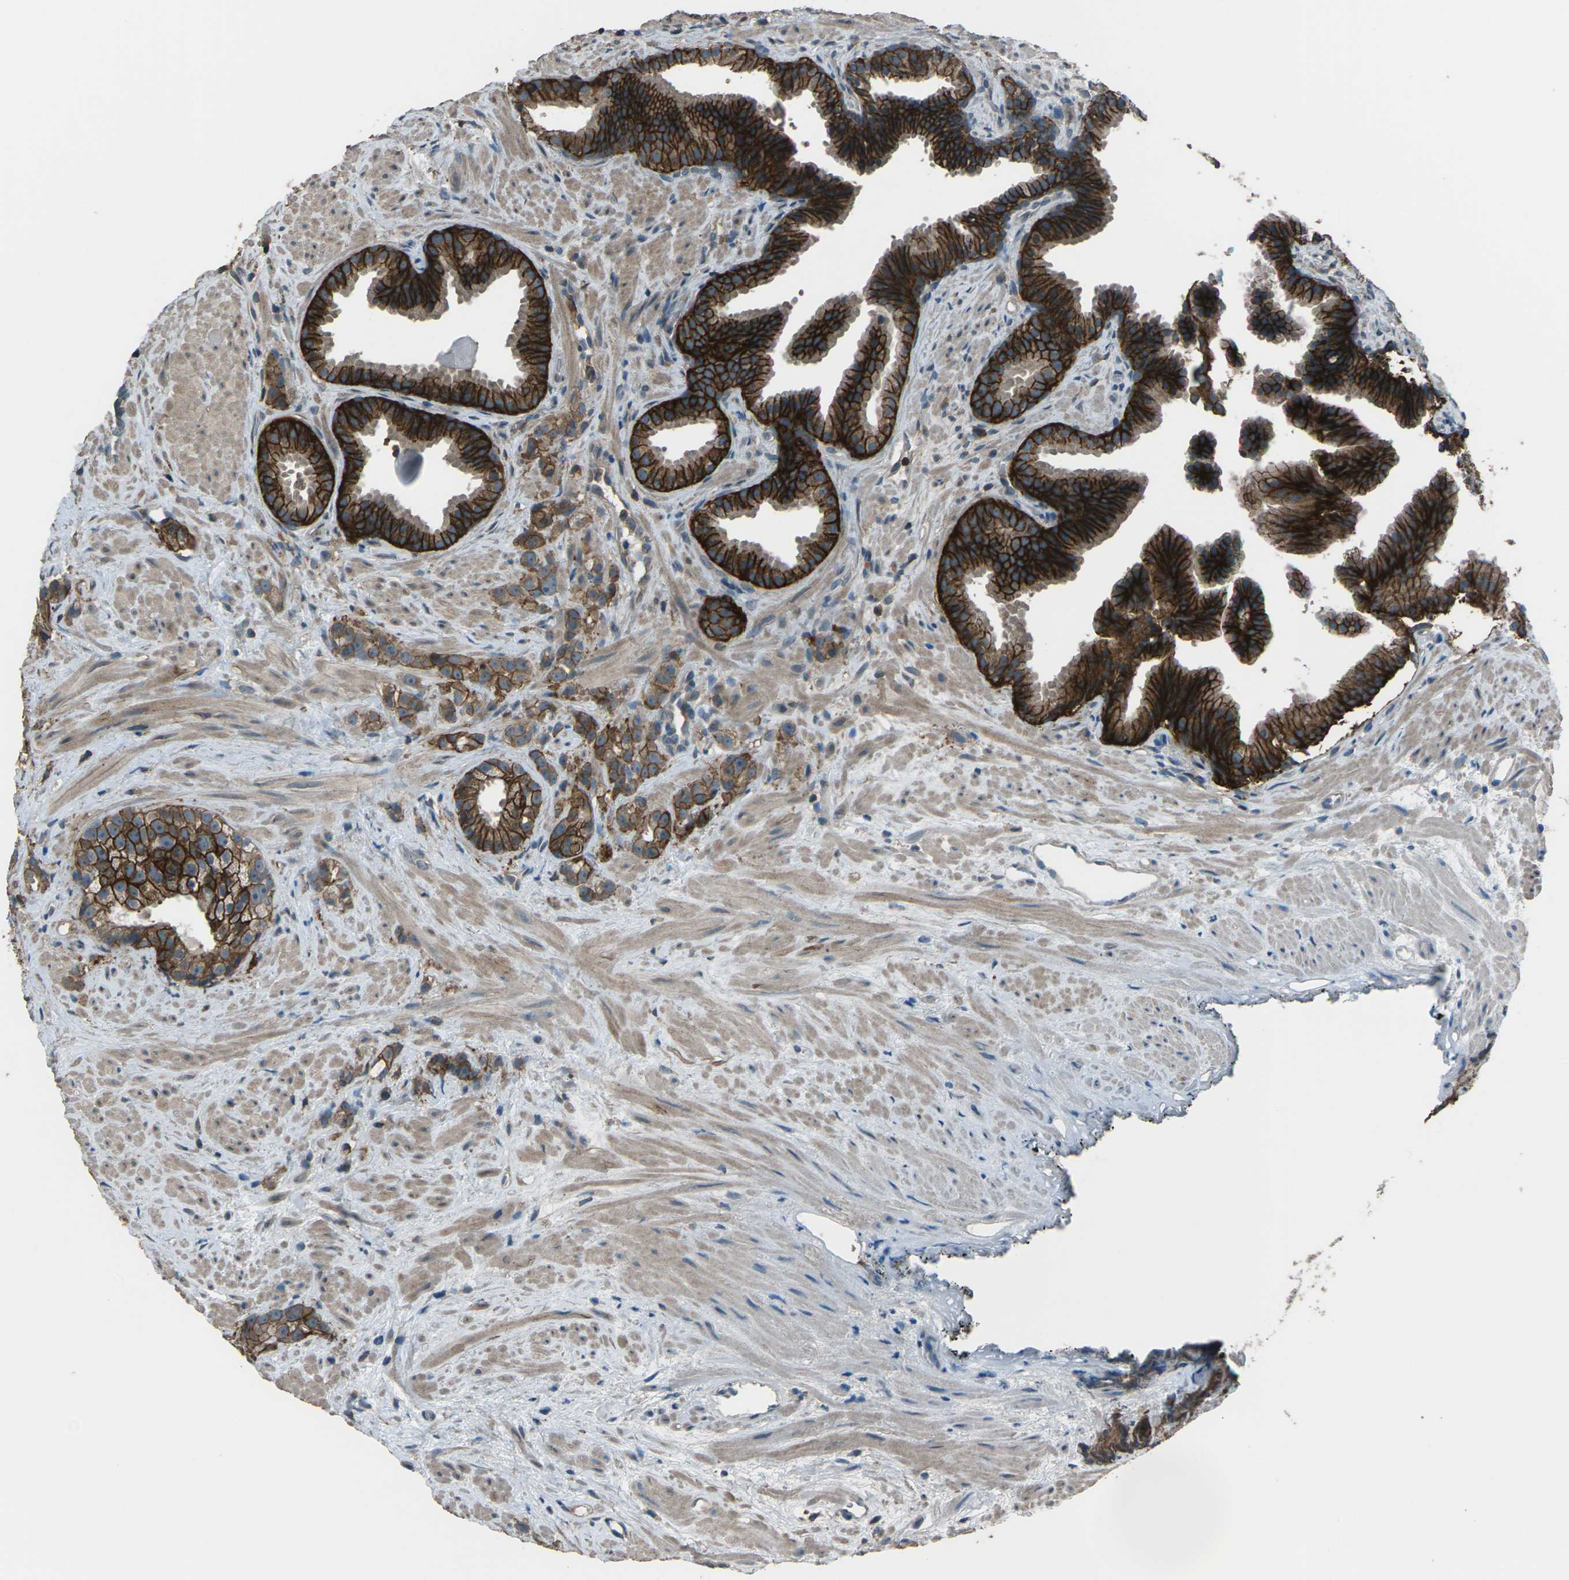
{"staining": {"intensity": "strong", "quantity": ">75%", "location": "cytoplasmic/membranous"}, "tissue": "prostate cancer", "cell_type": "Tumor cells", "image_type": "cancer", "snomed": [{"axis": "morphology", "description": "Adenocarcinoma, Low grade"}, {"axis": "topography", "description": "Prostate"}], "caption": "A high-resolution photomicrograph shows IHC staining of prostate low-grade adenocarcinoma, which exhibits strong cytoplasmic/membranous positivity in about >75% of tumor cells.", "gene": "CMTM4", "patient": {"sex": "male", "age": 89}}